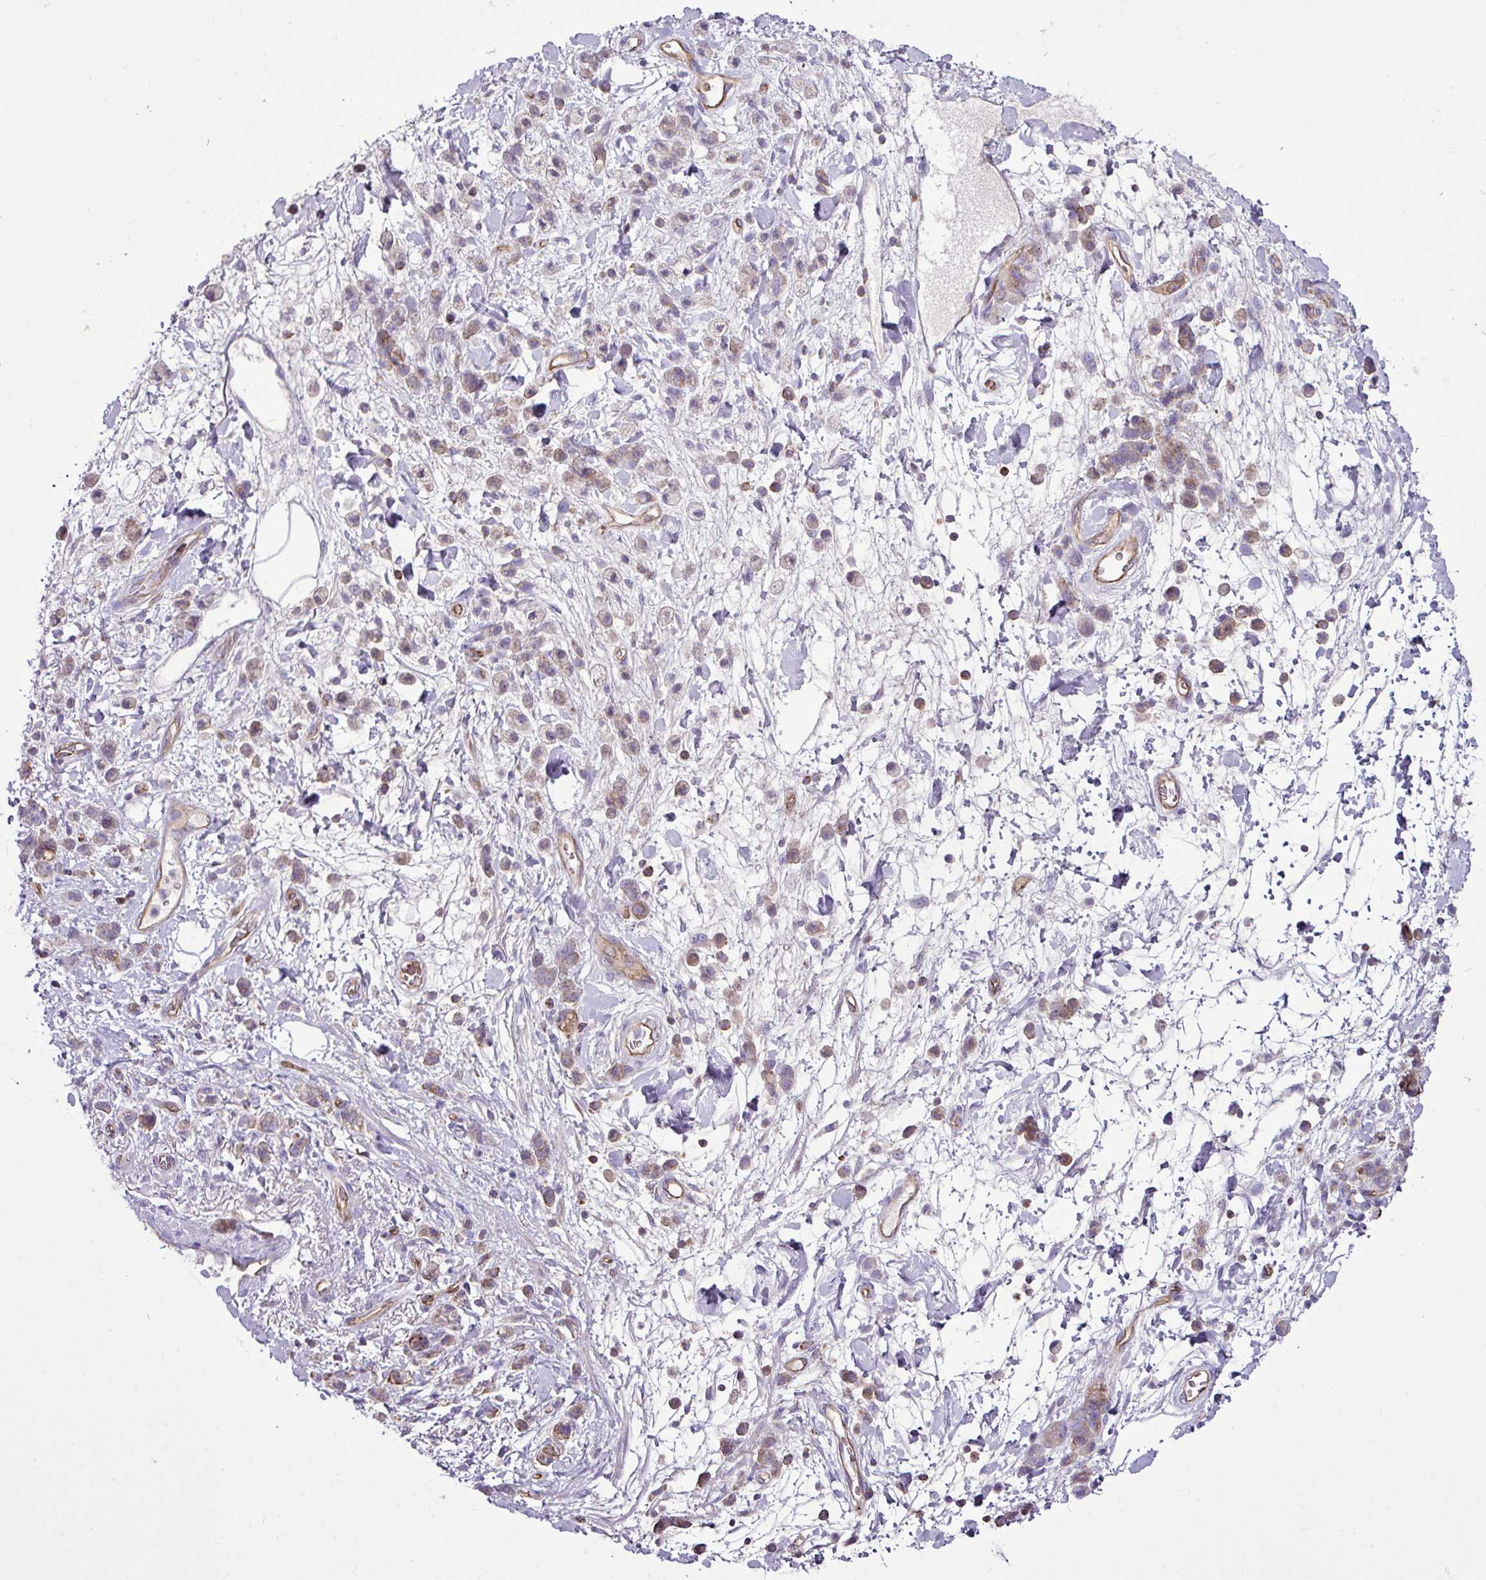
{"staining": {"intensity": "weak", "quantity": "25%-75%", "location": "cytoplasmic/membranous"}, "tissue": "stomach cancer", "cell_type": "Tumor cells", "image_type": "cancer", "snomed": [{"axis": "morphology", "description": "Adenocarcinoma, NOS"}, {"axis": "topography", "description": "Stomach"}], "caption": "Adenocarcinoma (stomach) tissue shows weak cytoplasmic/membranous staining in approximately 25%-75% of tumor cells, visualized by immunohistochemistry.", "gene": "EME2", "patient": {"sex": "male", "age": 77}}